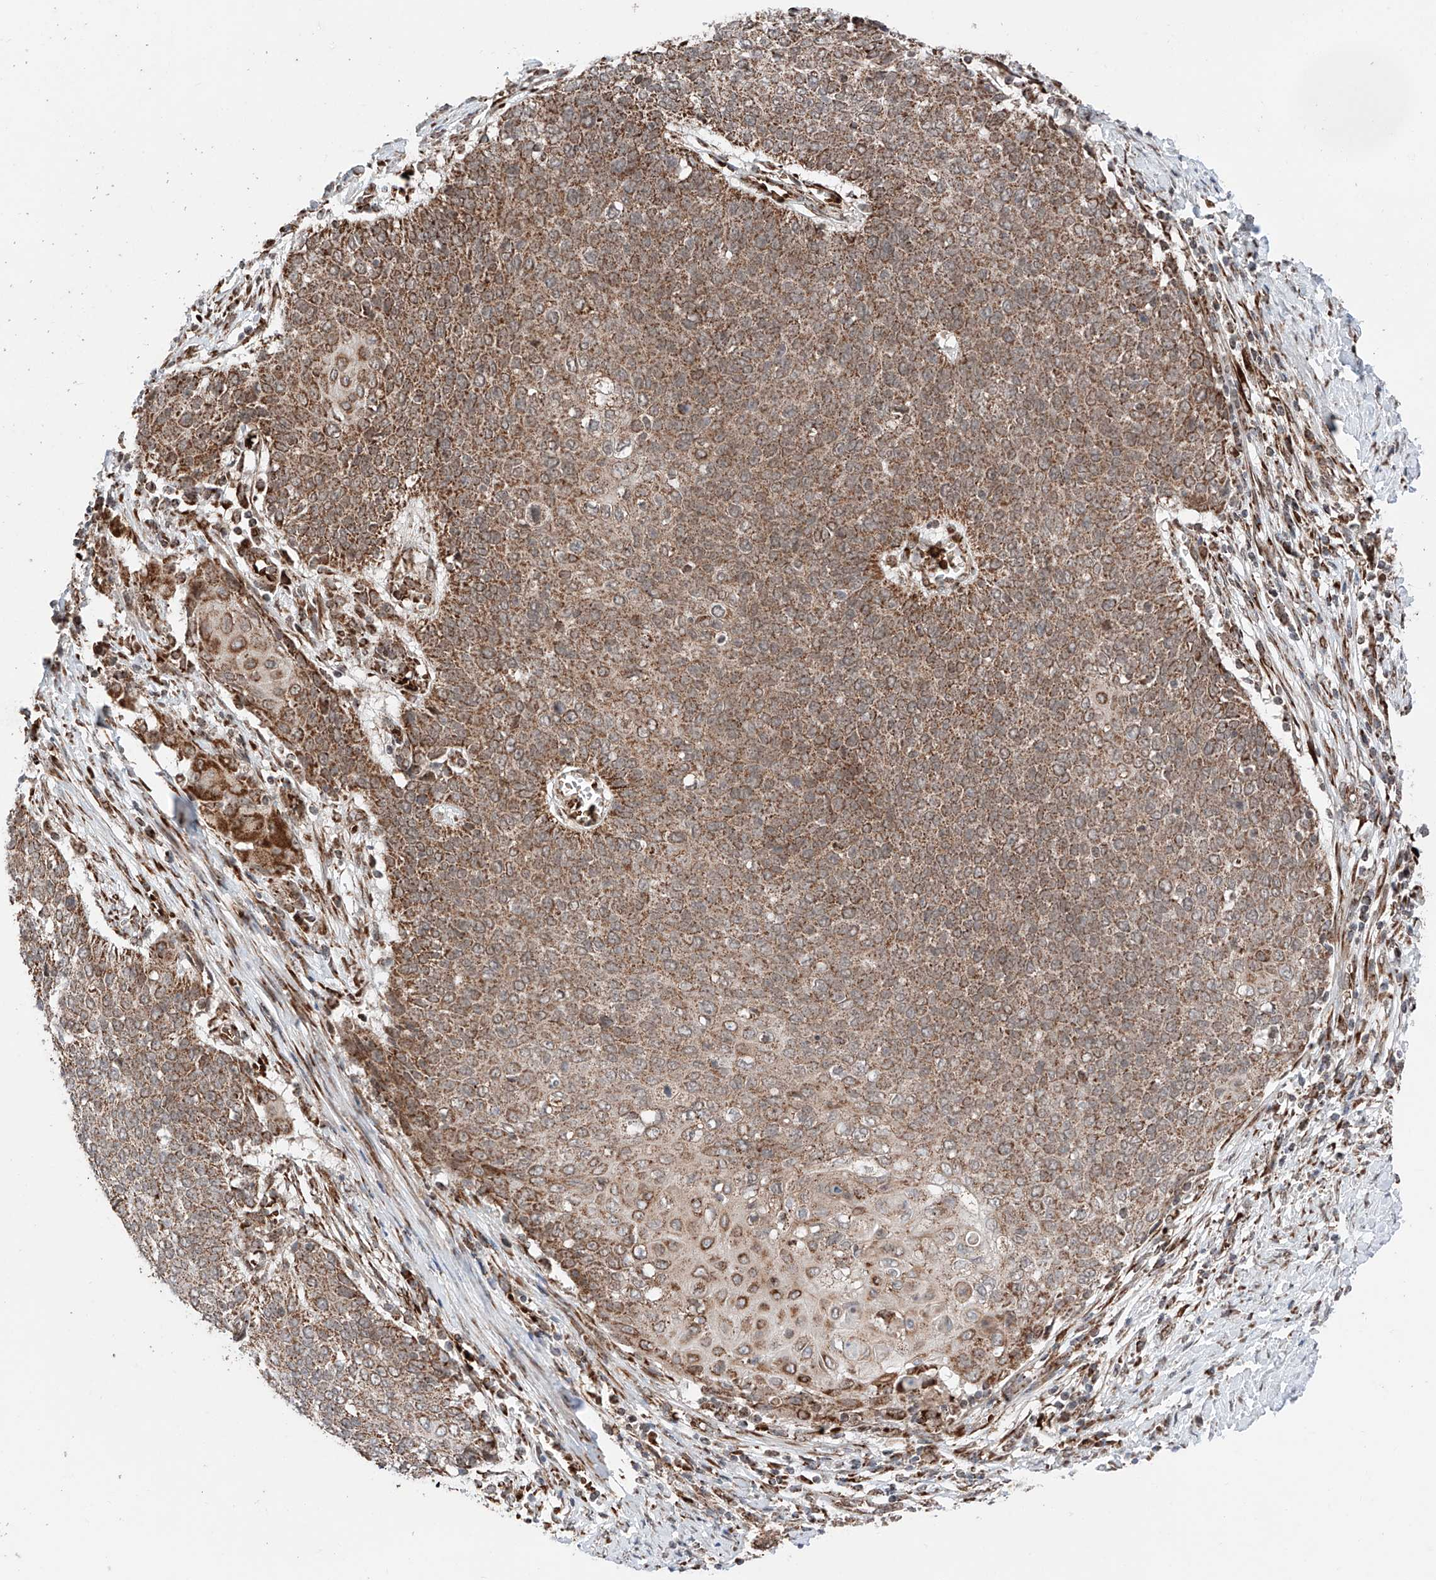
{"staining": {"intensity": "moderate", "quantity": ">75%", "location": "cytoplasmic/membranous"}, "tissue": "cervical cancer", "cell_type": "Tumor cells", "image_type": "cancer", "snomed": [{"axis": "morphology", "description": "Squamous cell carcinoma, NOS"}, {"axis": "topography", "description": "Cervix"}], "caption": "Approximately >75% of tumor cells in cervical cancer (squamous cell carcinoma) display moderate cytoplasmic/membranous protein positivity as visualized by brown immunohistochemical staining.", "gene": "ZSCAN29", "patient": {"sex": "female", "age": 39}}